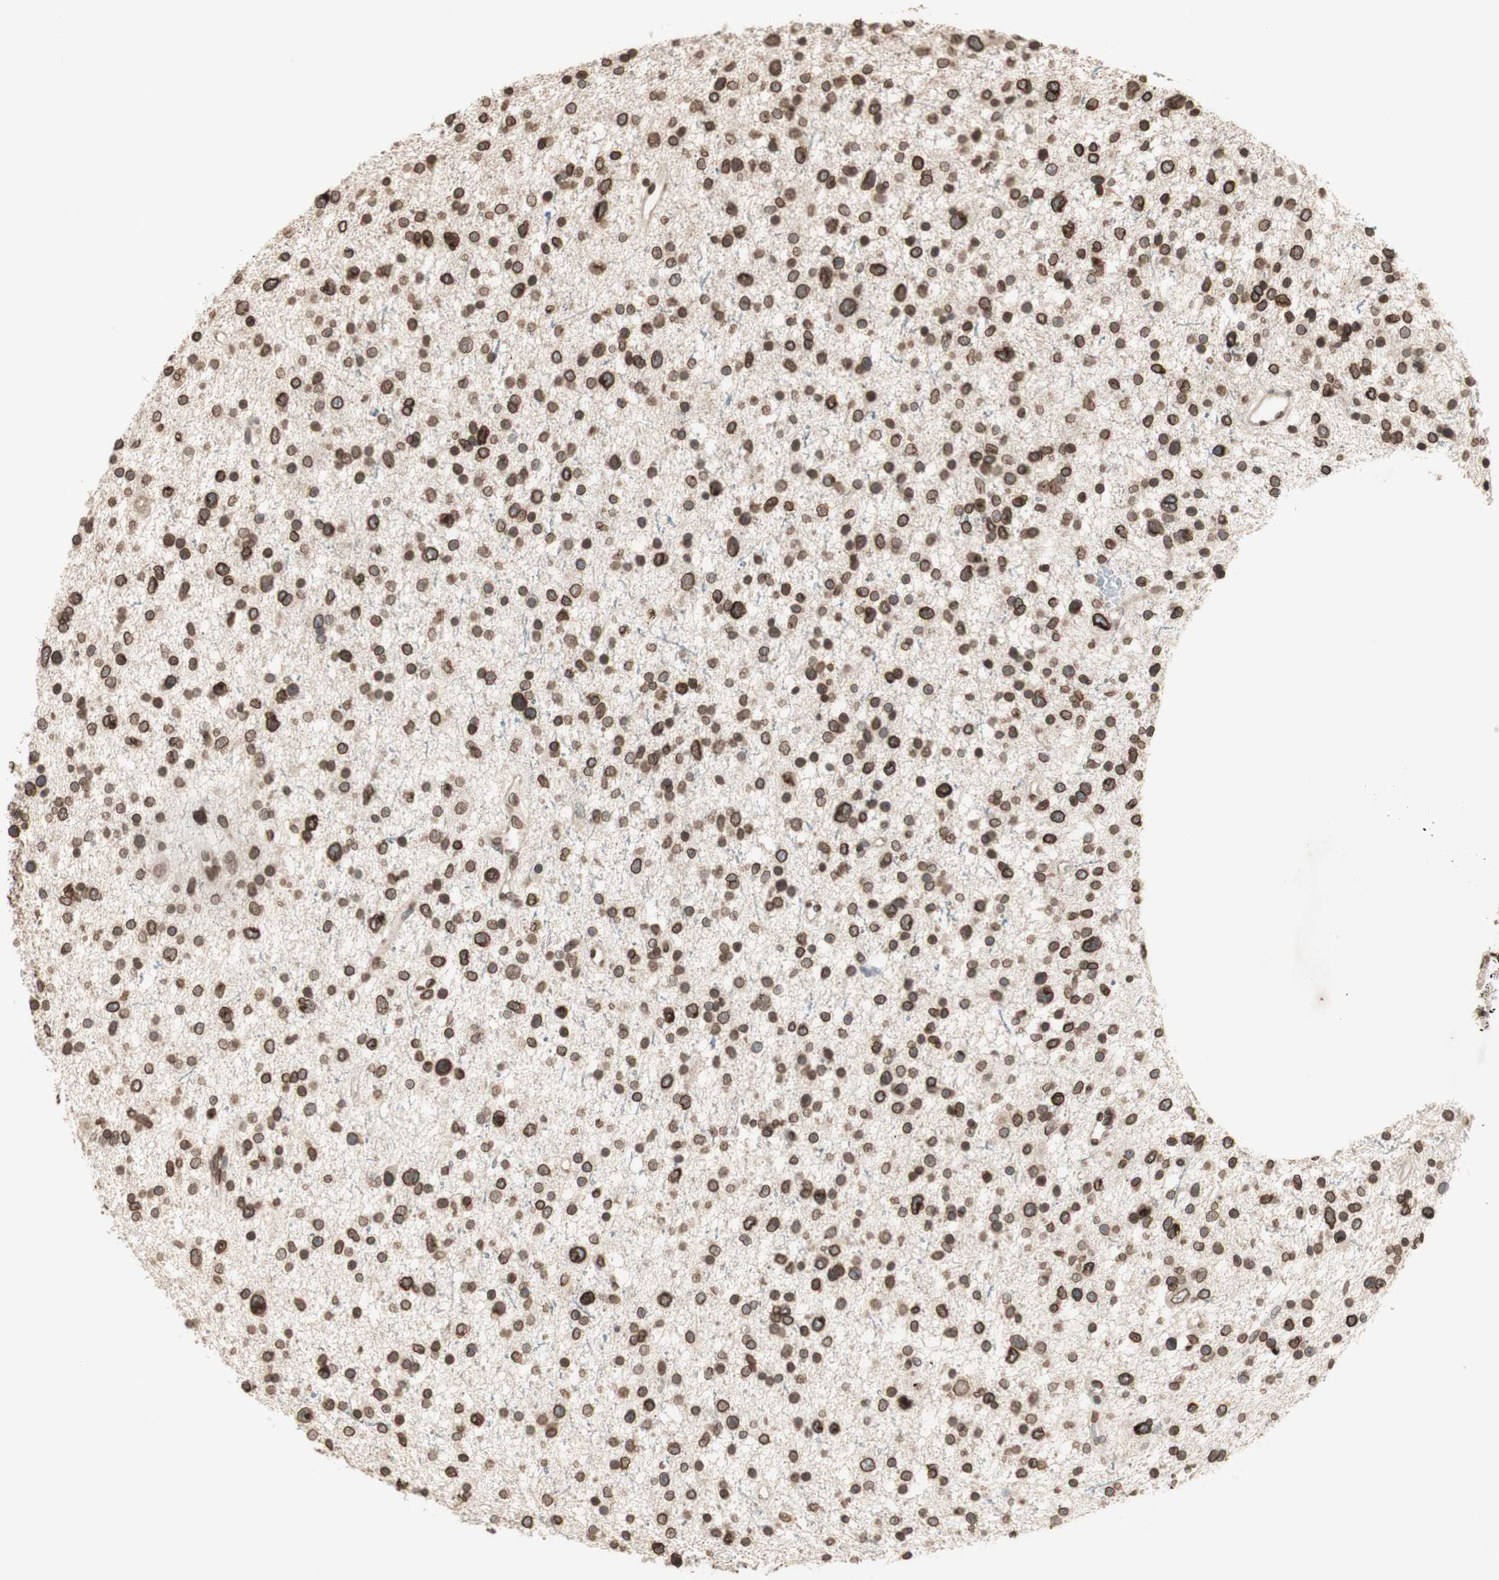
{"staining": {"intensity": "strong", "quantity": "25%-75%", "location": "cytoplasmic/membranous,nuclear"}, "tissue": "glioma", "cell_type": "Tumor cells", "image_type": "cancer", "snomed": [{"axis": "morphology", "description": "Glioma, malignant, Low grade"}, {"axis": "topography", "description": "Brain"}], "caption": "A high-resolution image shows immunohistochemistry staining of malignant glioma (low-grade), which shows strong cytoplasmic/membranous and nuclear positivity in approximately 25%-75% of tumor cells.", "gene": "TMPO", "patient": {"sex": "female", "age": 37}}